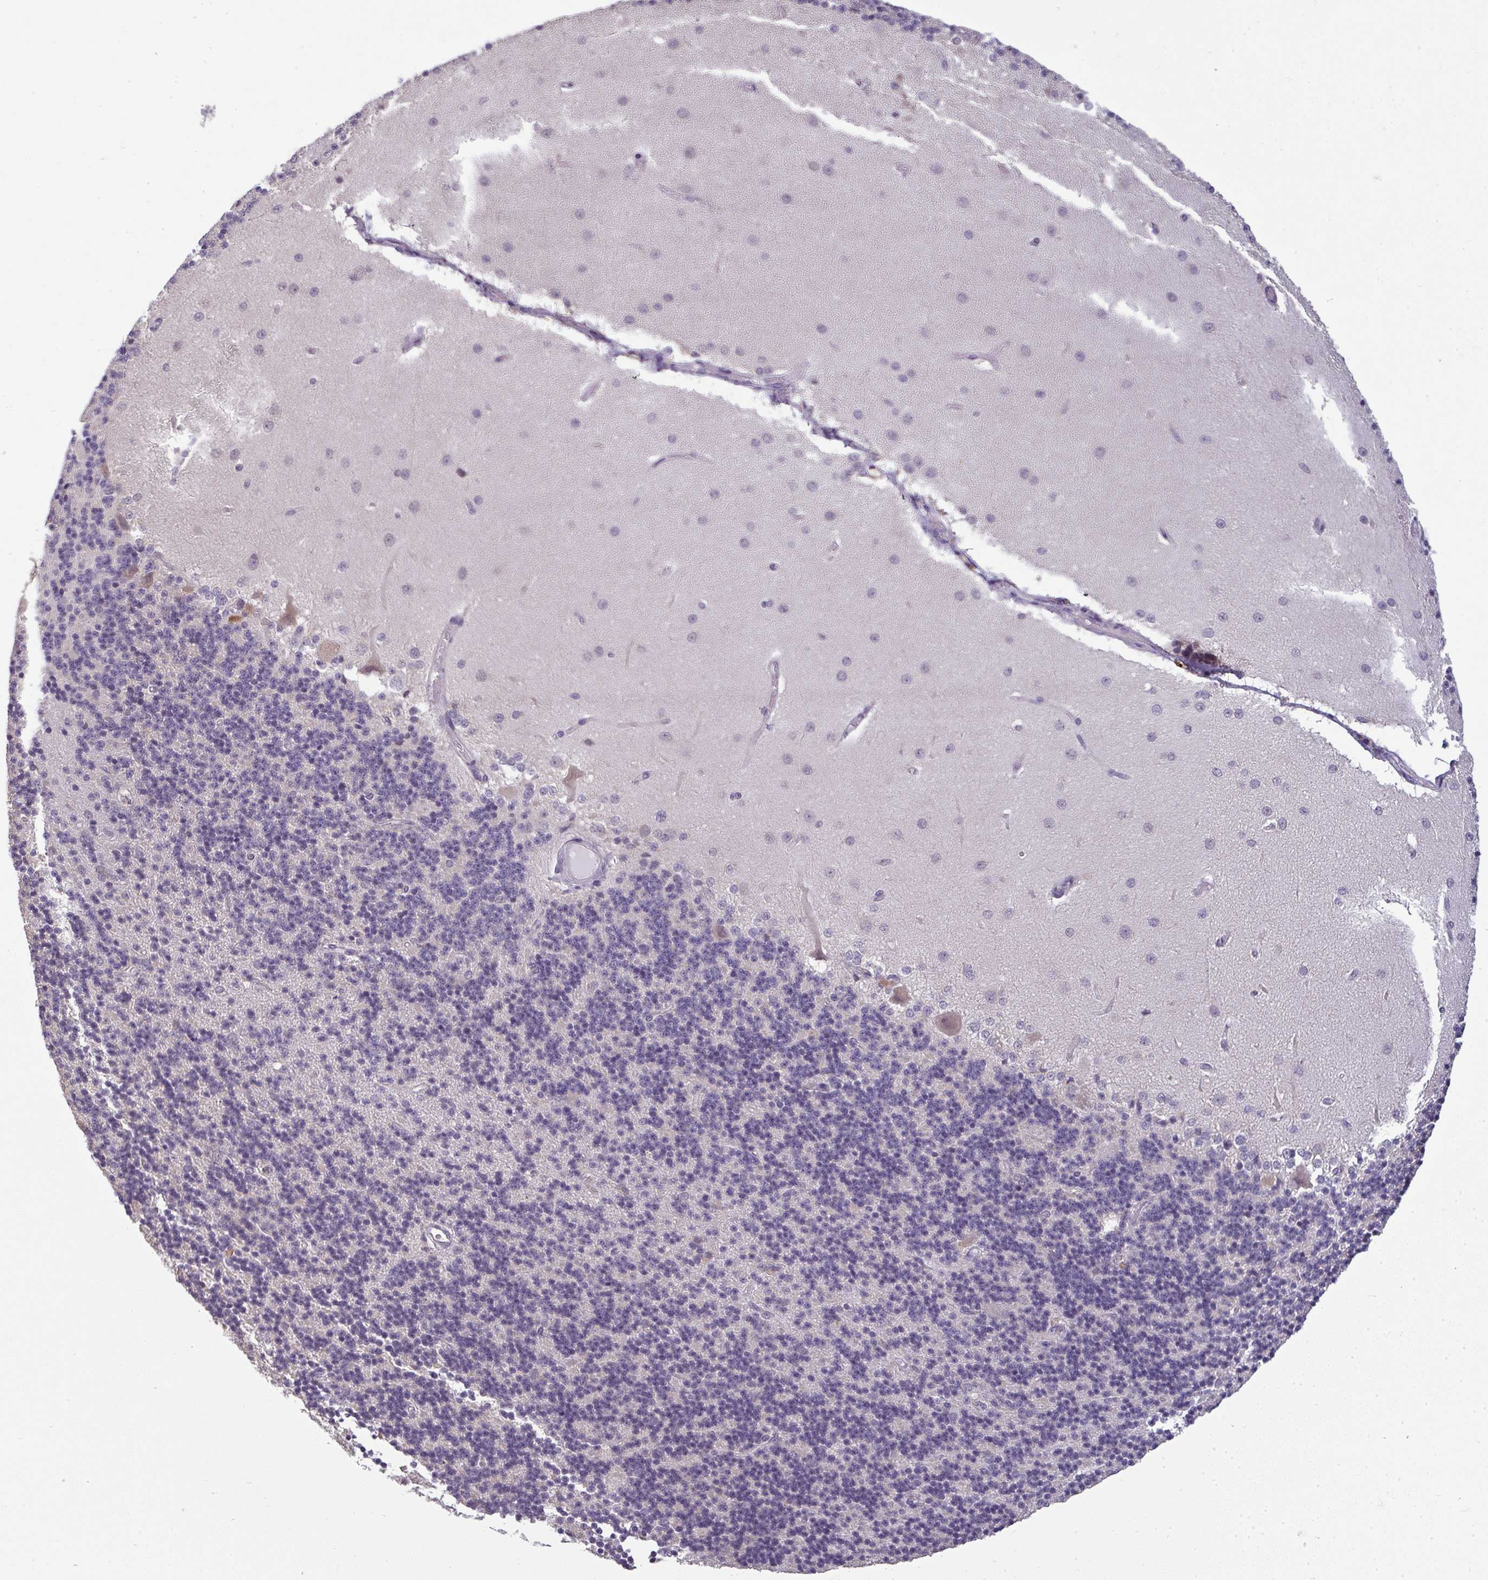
{"staining": {"intensity": "negative", "quantity": "none", "location": "none"}, "tissue": "cerebellum", "cell_type": "Cells in granular layer", "image_type": "normal", "snomed": [{"axis": "morphology", "description": "Normal tissue, NOS"}, {"axis": "topography", "description": "Cerebellum"}], "caption": "DAB immunohistochemical staining of normal human cerebellum reveals no significant positivity in cells in granular layer.", "gene": "CXCR1", "patient": {"sex": "female", "age": 29}}